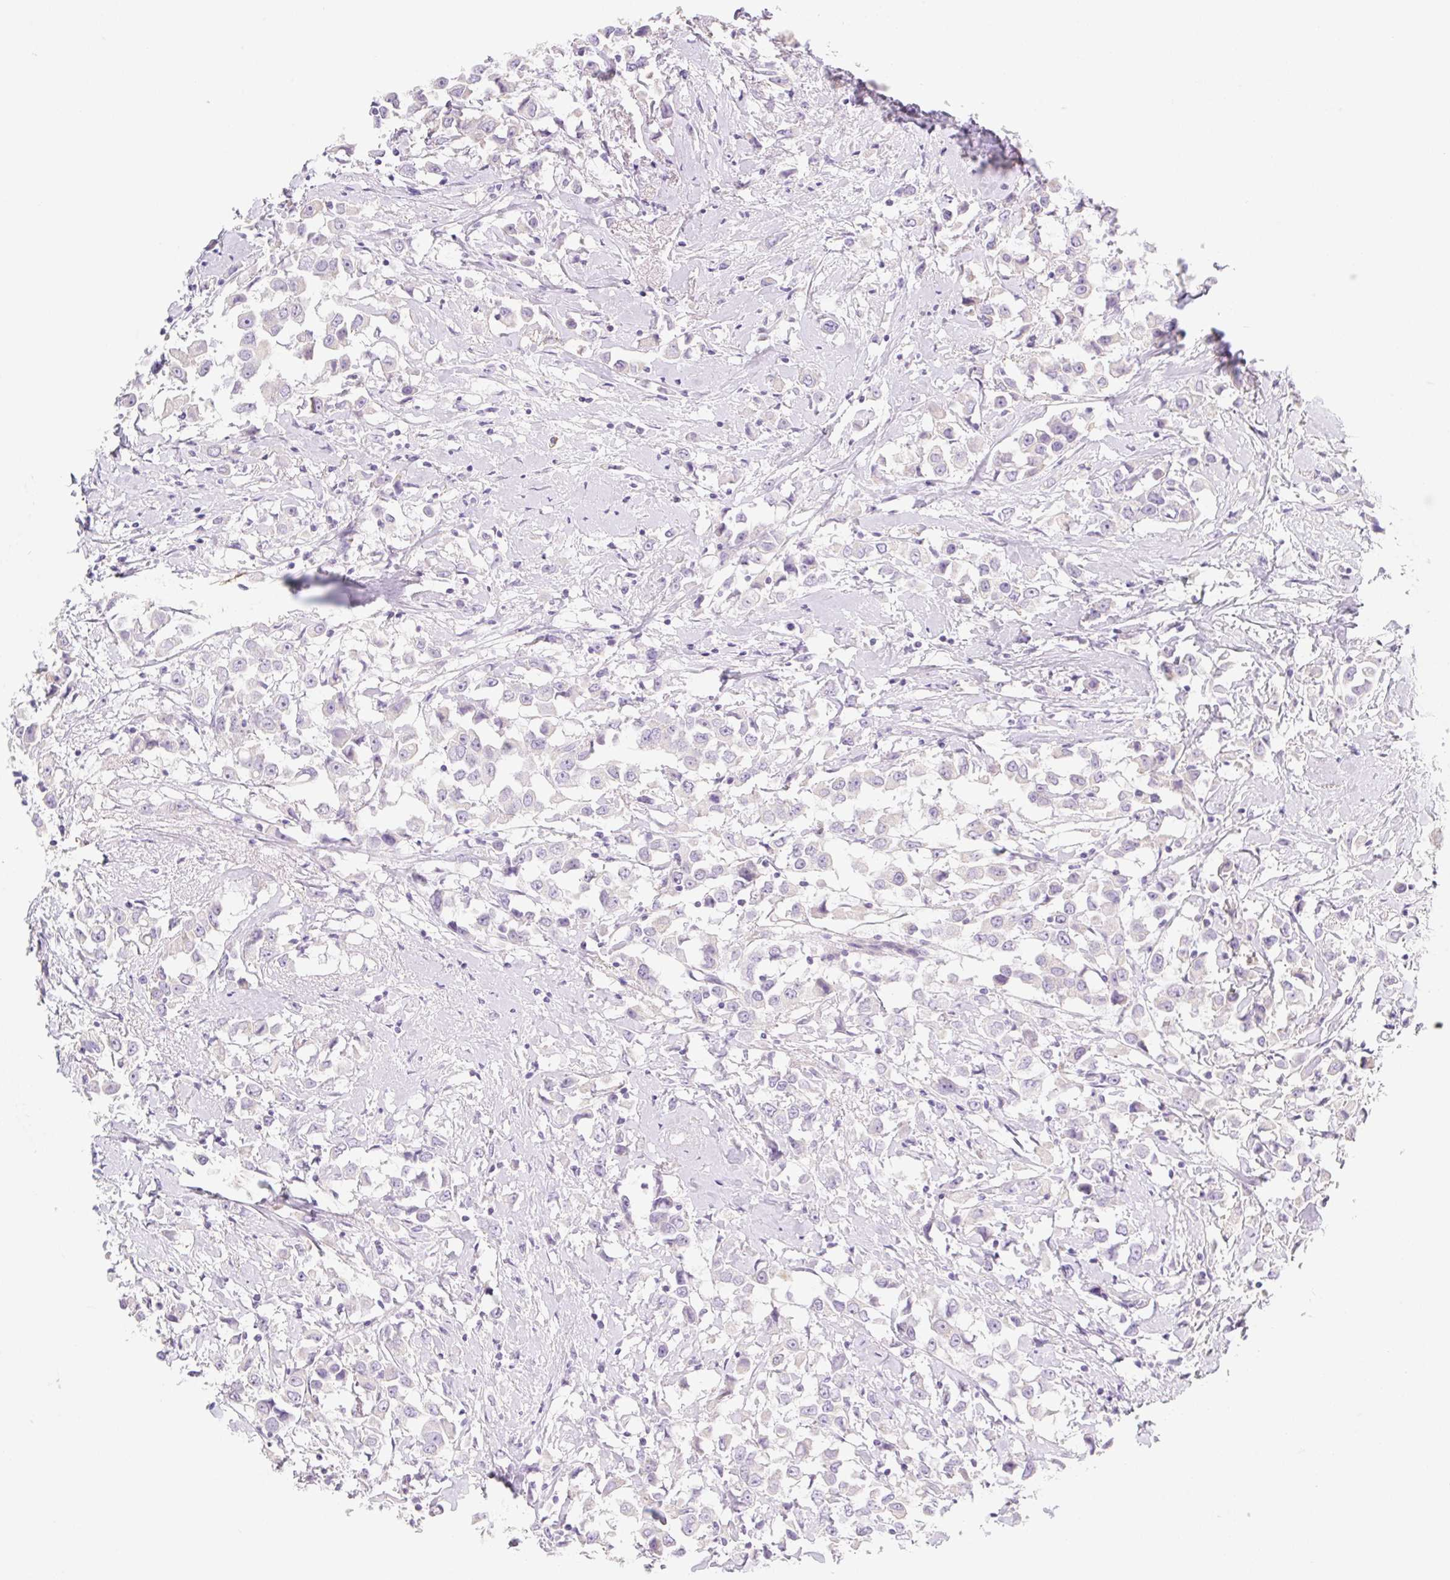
{"staining": {"intensity": "negative", "quantity": "none", "location": "none"}, "tissue": "breast cancer", "cell_type": "Tumor cells", "image_type": "cancer", "snomed": [{"axis": "morphology", "description": "Duct carcinoma"}, {"axis": "topography", "description": "Breast"}], "caption": "The histopathology image exhibits no staining of tumor cells in breast invasive ductal carcinoma.", "gene": "LYVE1", "patient": {"sex": "female", "age": 61}}